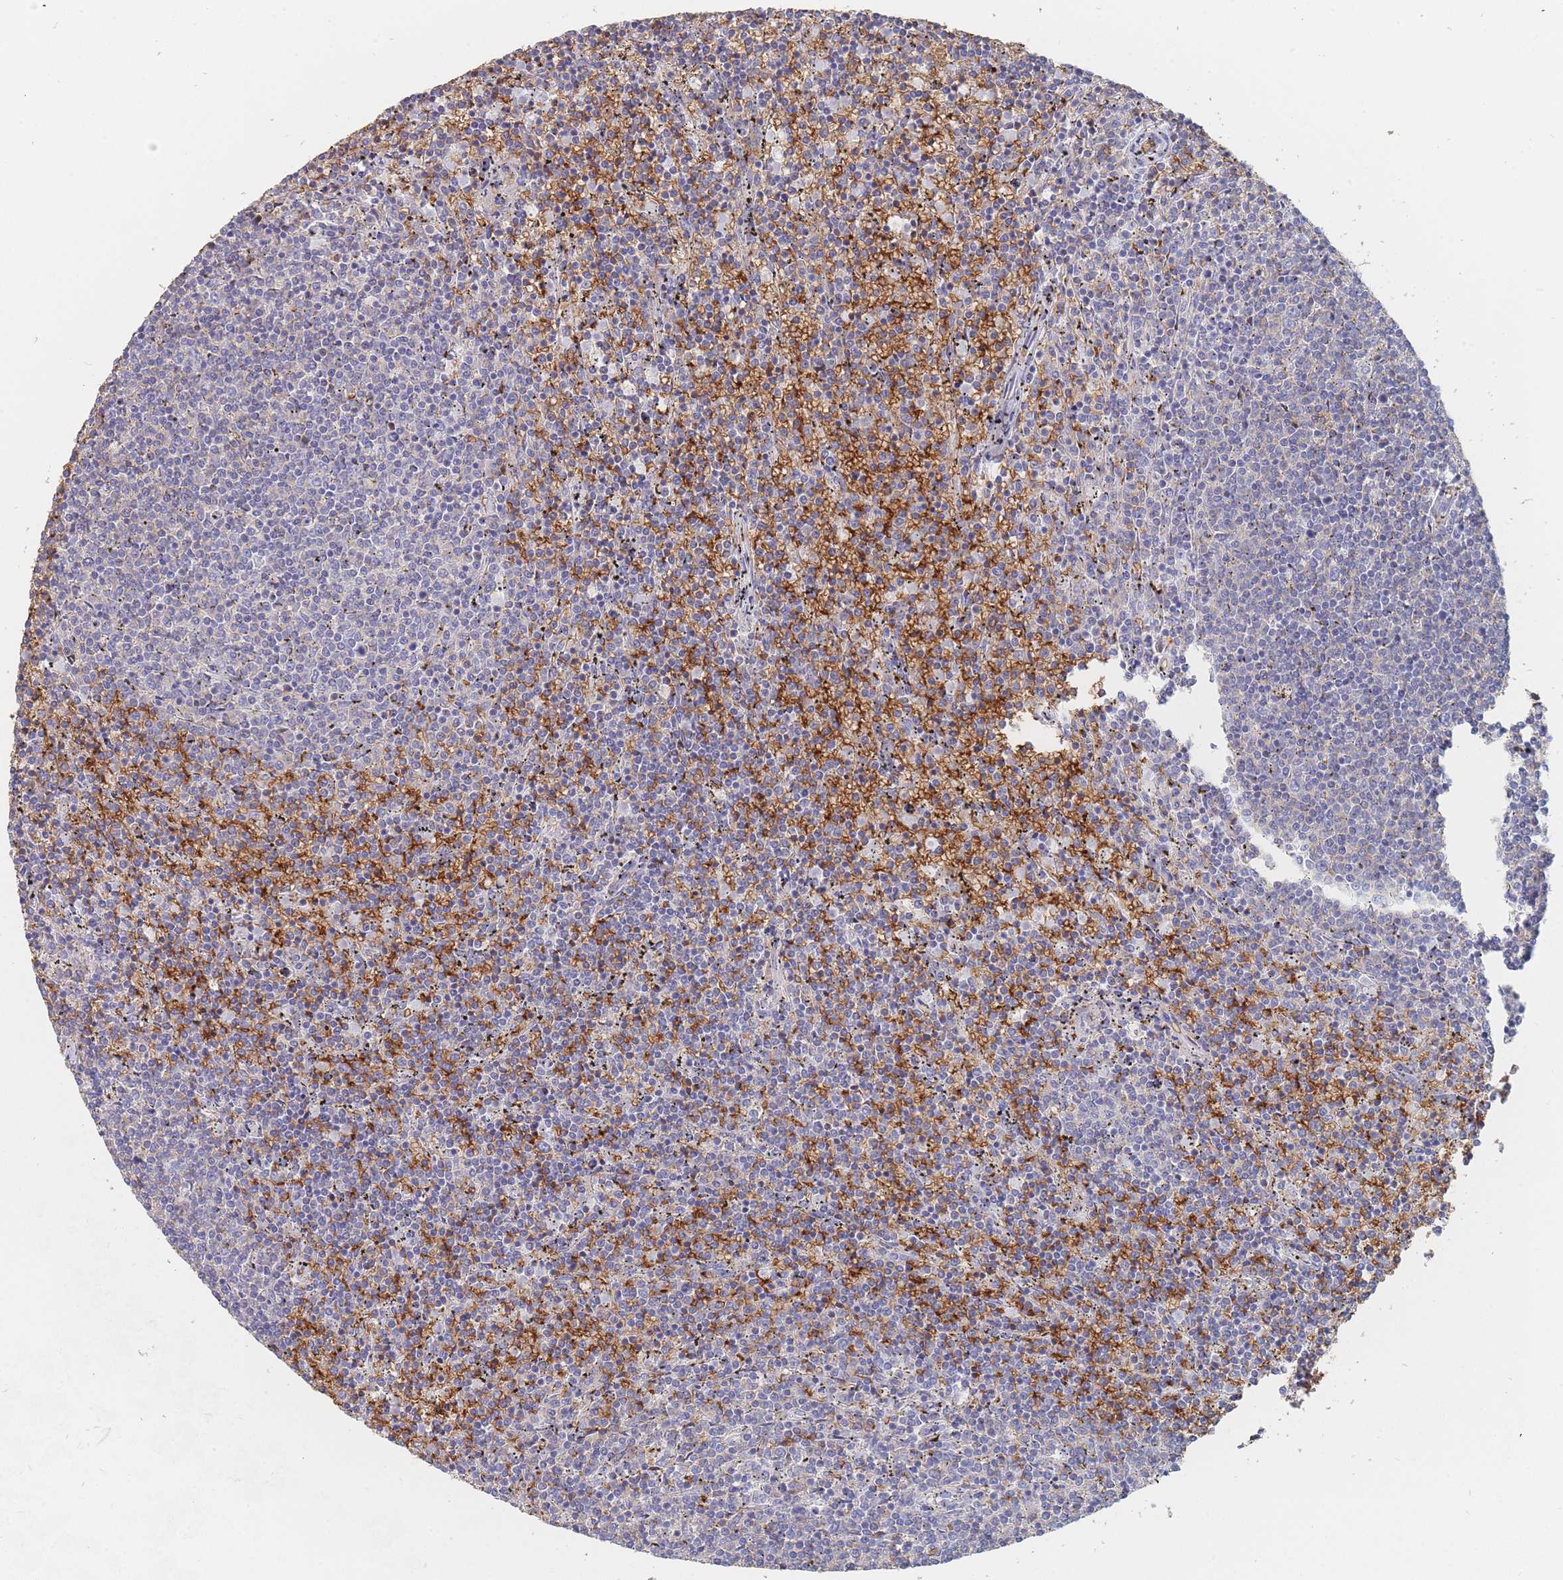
{"staining": {"intensity": "negative", "quantity": "none", "location": "none"}, "tissue": "lymphoma", "cell_type": "Tumor cells", "image_type": "cancer", "snomed": [{"axis": "morphology", "description": "Malignant lymphoma, non-Hodgkin's type, Low grade"}, {"axis": "topography", "description": "Spleen"}], "caption": "This is a image of immunohistochemistry (IHC) staining of lymphoma, which shows no positivity in tumor cells.", "gene": "SLC2A1", "patient": {"sex": "female", "age": 50}}